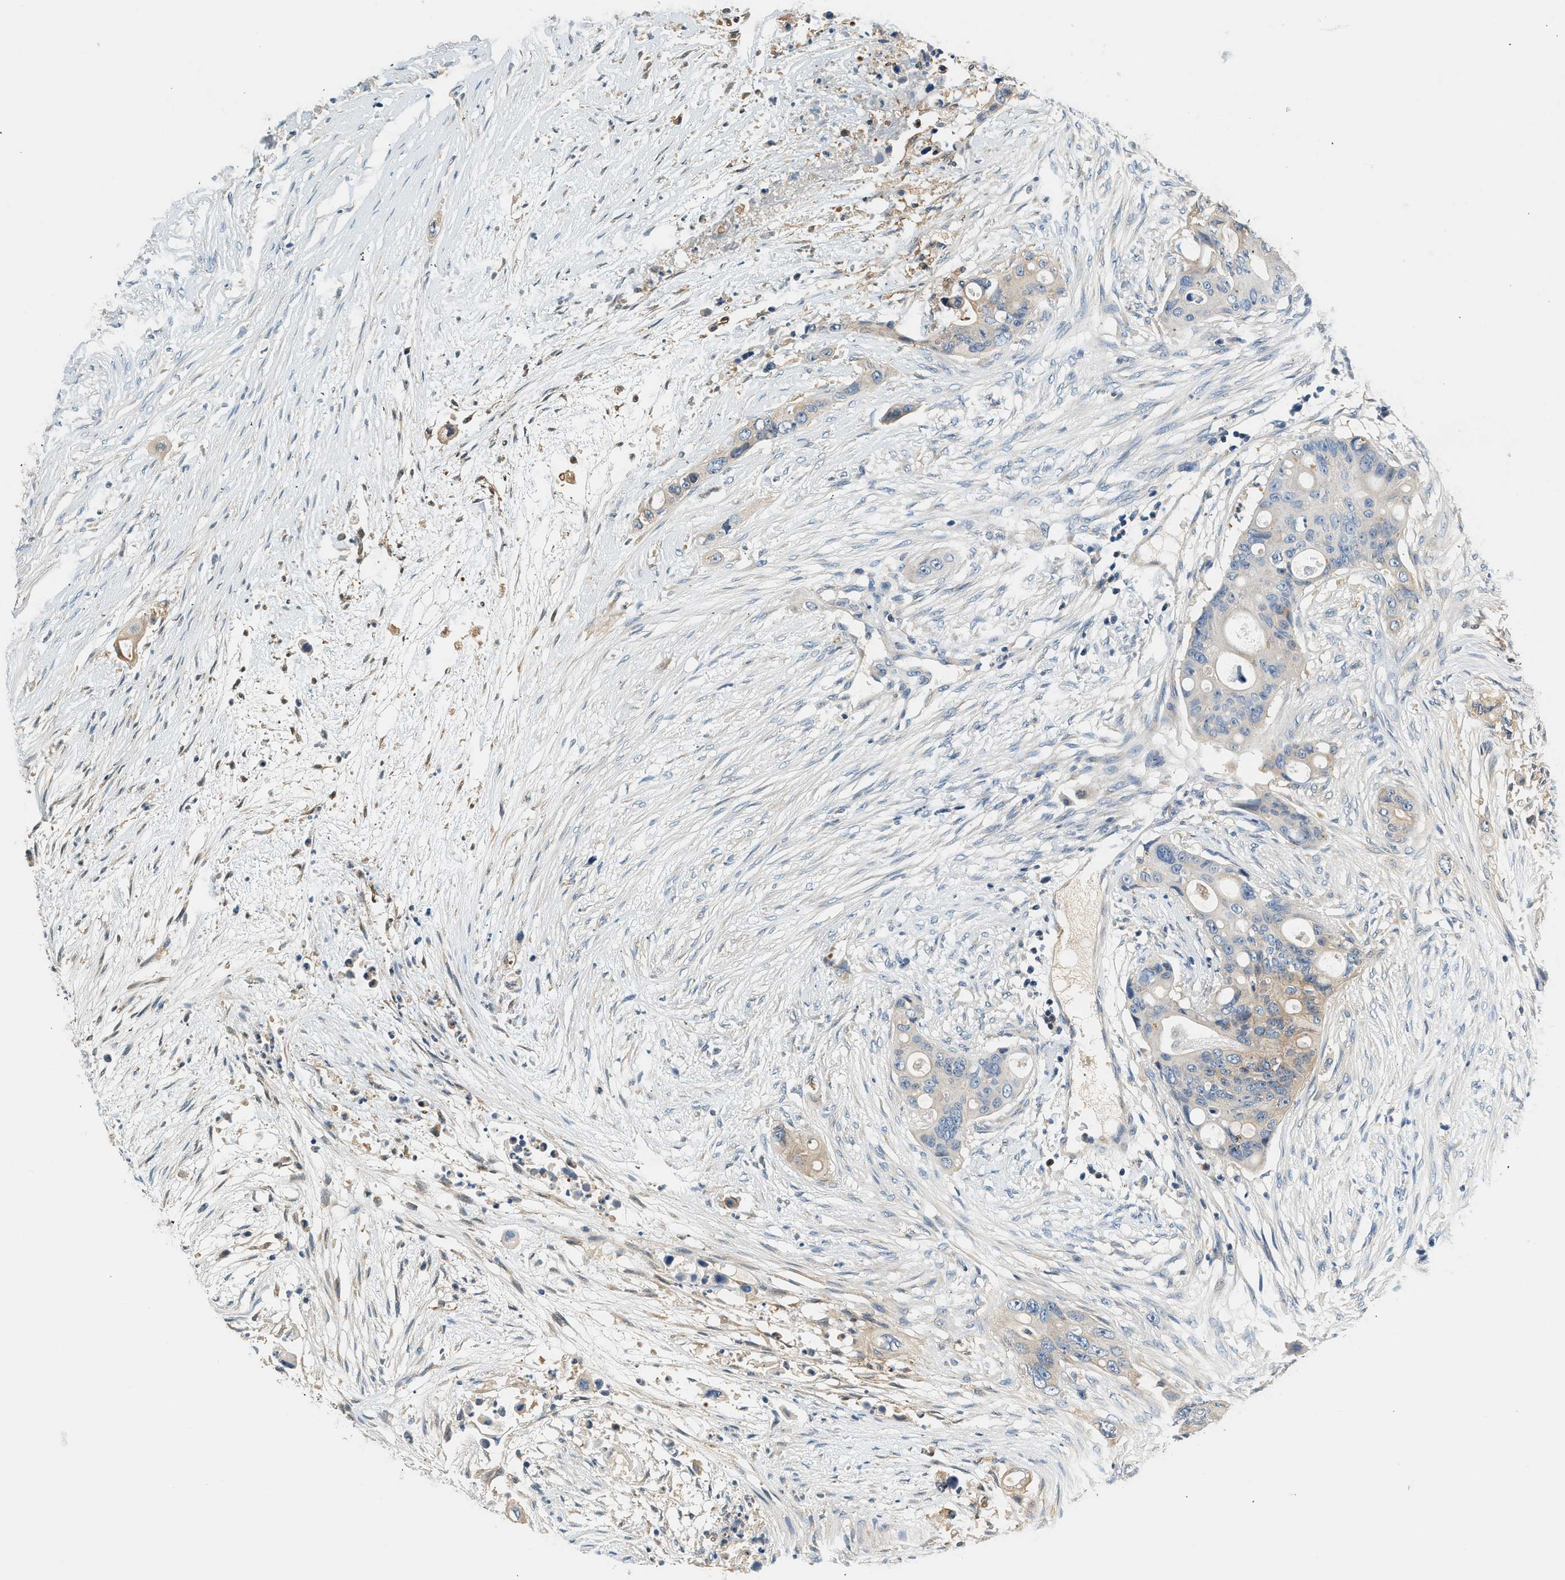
{"staining": {"intensity": "weak", "quantity": "<25%", "location": "cytoplasmic/membranous"}, "tissue": "colorectal cancer", "cell_type": "Tumor cells", "image_type": "cancer", "snomed": [{"axis": "morphology", "description": "Adenocarcinoma, NOS"}, {"axis": "topography", "description": "Colon"}], "caption": "Photomicrograph shows no protein expression in tumor cells of colorectal adenocarcinoma tissue.", "gene": "SLC35E1", "patient": {"sex": "female", "age": 57}}